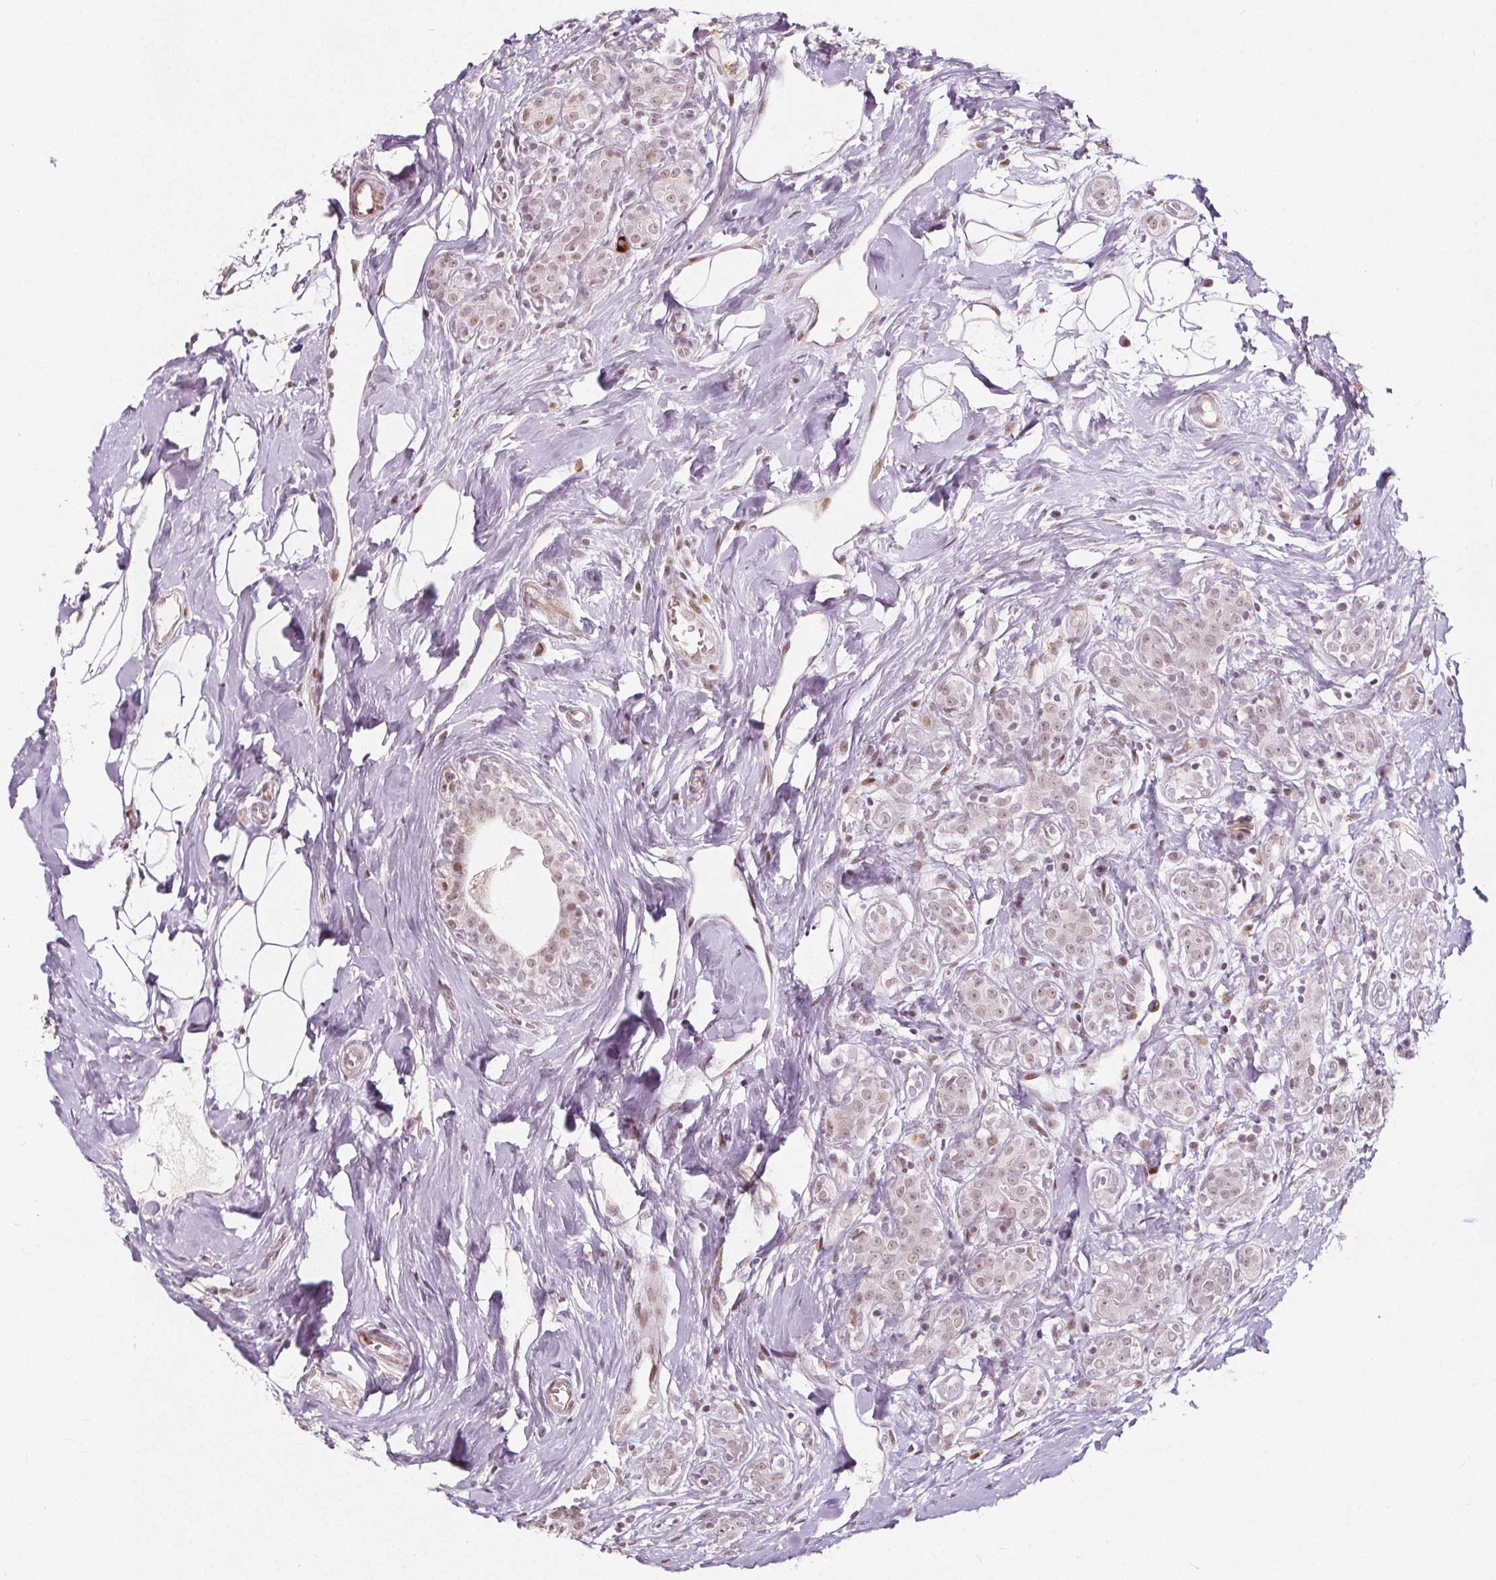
{"staining": {"intensity": "weak", "quantity": "25%-75%", "location": "nuclear"}, "tissue": "breast cancer", "cell_type": "Tumor cells", "image_type": "cancer", "snomed": [{"axis": "morphology", "description": "Duct carcinoma"}, {"axis": "topography", "description": "Breast"}], "caption": "DAB (3,3'-diaminobenzidine) immunohistochemical staining of breast cancer displays weak nuclear protein expression in approximately 25%-75% of tumor cells.", "gene": "TAF6L", "patient": {"sex": "female", "age": 43}}